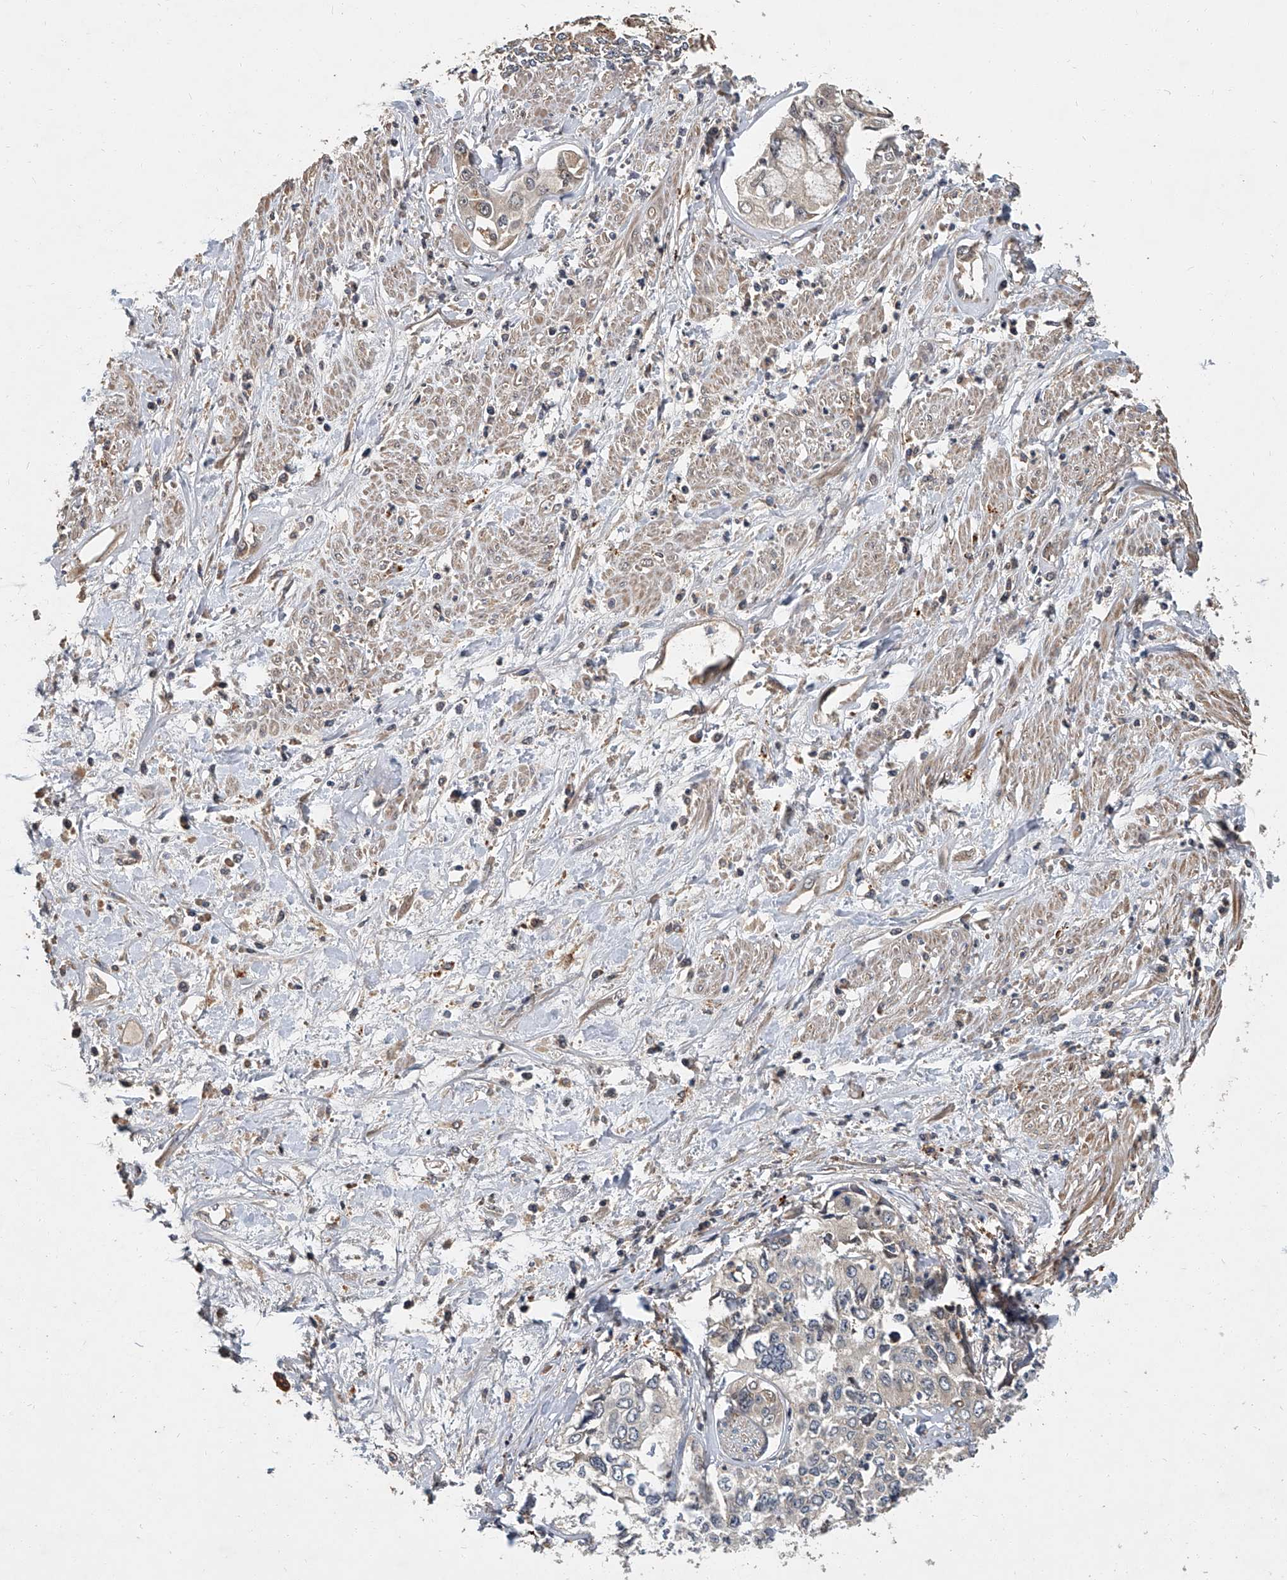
{"staining": {"intensity": "negative", "quantity": "none", "location": "none"}, "tissue": "cervical cancer", "cell_type": "Tumor cells", "image_type": "cancer", "snomed": [{"axis": "morphology", "description": "Squamous cell carcinoma, NOS"}, {"axis": "topography", "description": "Cervix"}], "caption": "Immunohistochemistry of squamous cell carcinoma (cervical) reveals no expression in tumor cells.", "gene": "JAG2", "patient": {"sex": "female", "age": 31}}